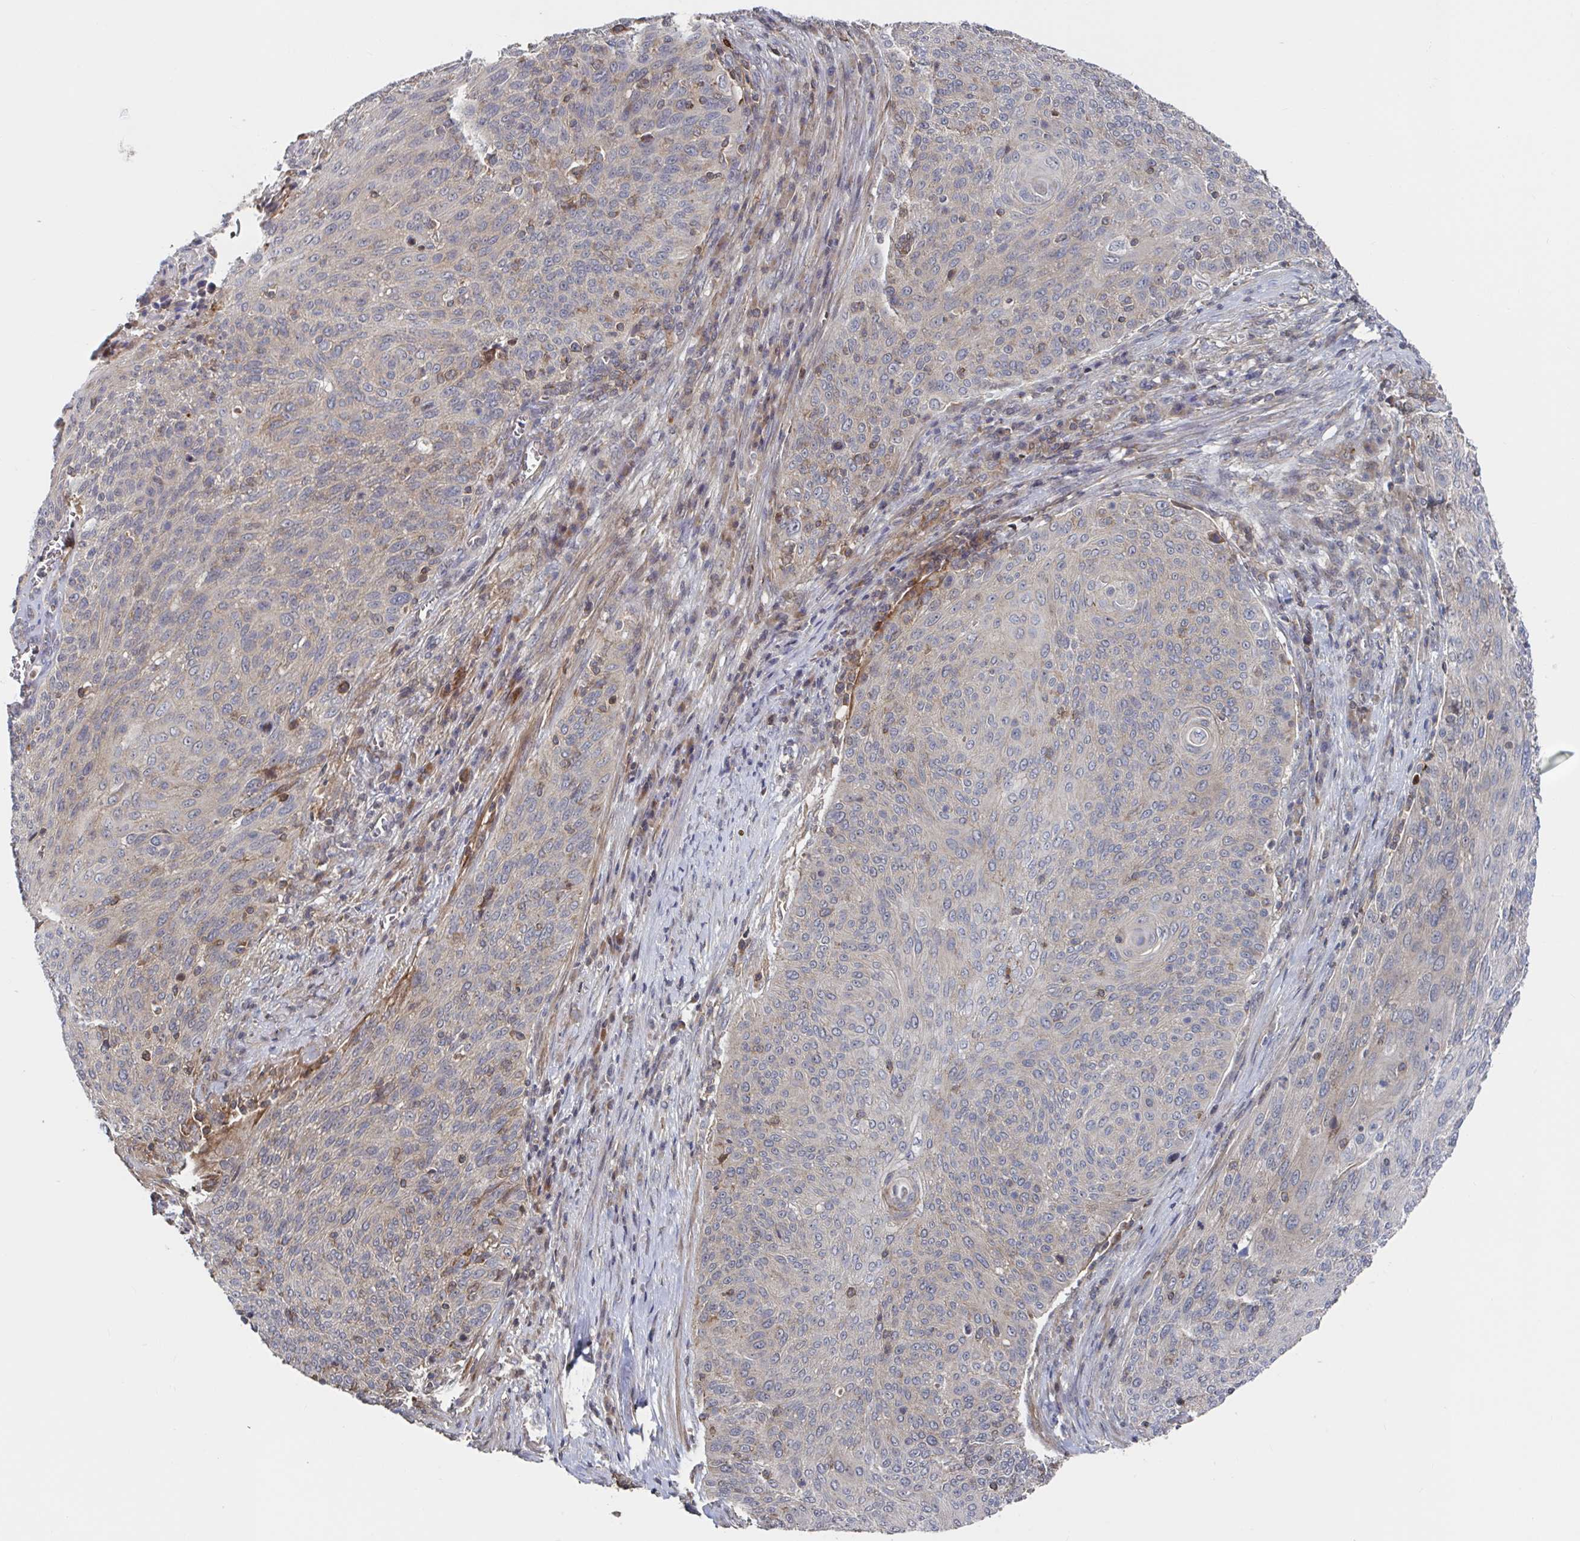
{"staining": {"intensity": "negative", "quantity": "none", "location": "none"}, "tissue": "cervical cancer", "cell_type": "Tumor cells", "image_type": "cancer", "snomed": [{"axis": "morphology", "description": "Squamous cell carcinoma, NOS"}, {"axis": "topography", "description": "Cervix"}], "caption": "Protein analysis of squamous cell carcinoma (cervical) displays no significant staining in tumor cells.", "gene": "DHRS12", "patient": {"sex": "female", "age": 31}}